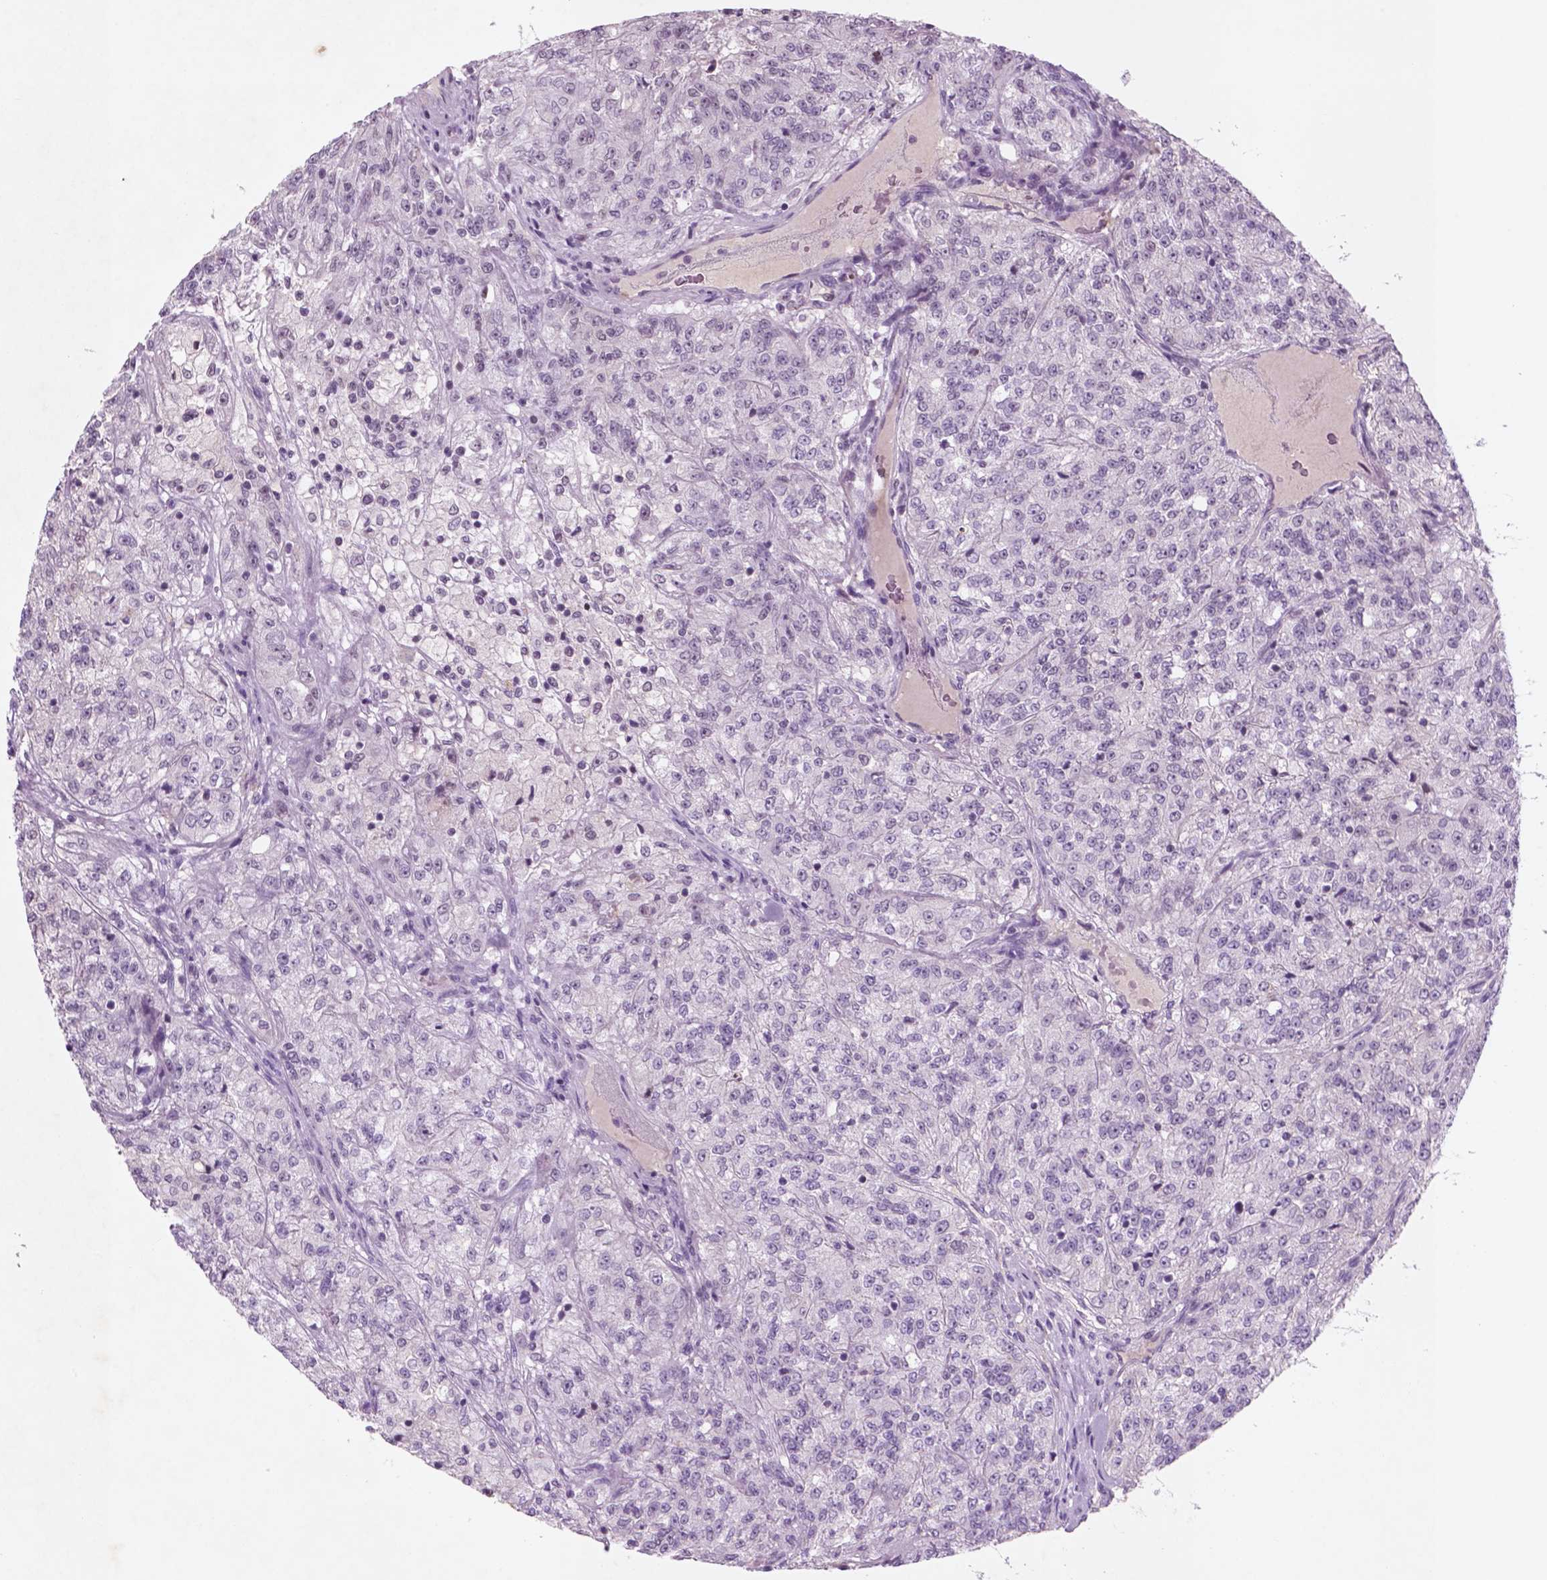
{"staining": {"intensity": "weak", "quantity": "<25%", "location": "nuclear"}, "tissue": "renal cancer", "cell_type": "Tumor cells", "image_type": "cancer", "snomed": [{"axis": "morphology", "description": "Adenocarcinoma, NOS"}, {"axis": "topography", "description": "Kidney"}], "caption": "High power microscopy micrograph of an immunohistochemistry photomicrograph of adenocarcinoma (renal), revealing no significant expression in tumor cells.", "gene": "CTR9", "patient": {"sex": "female", "age": 63}}